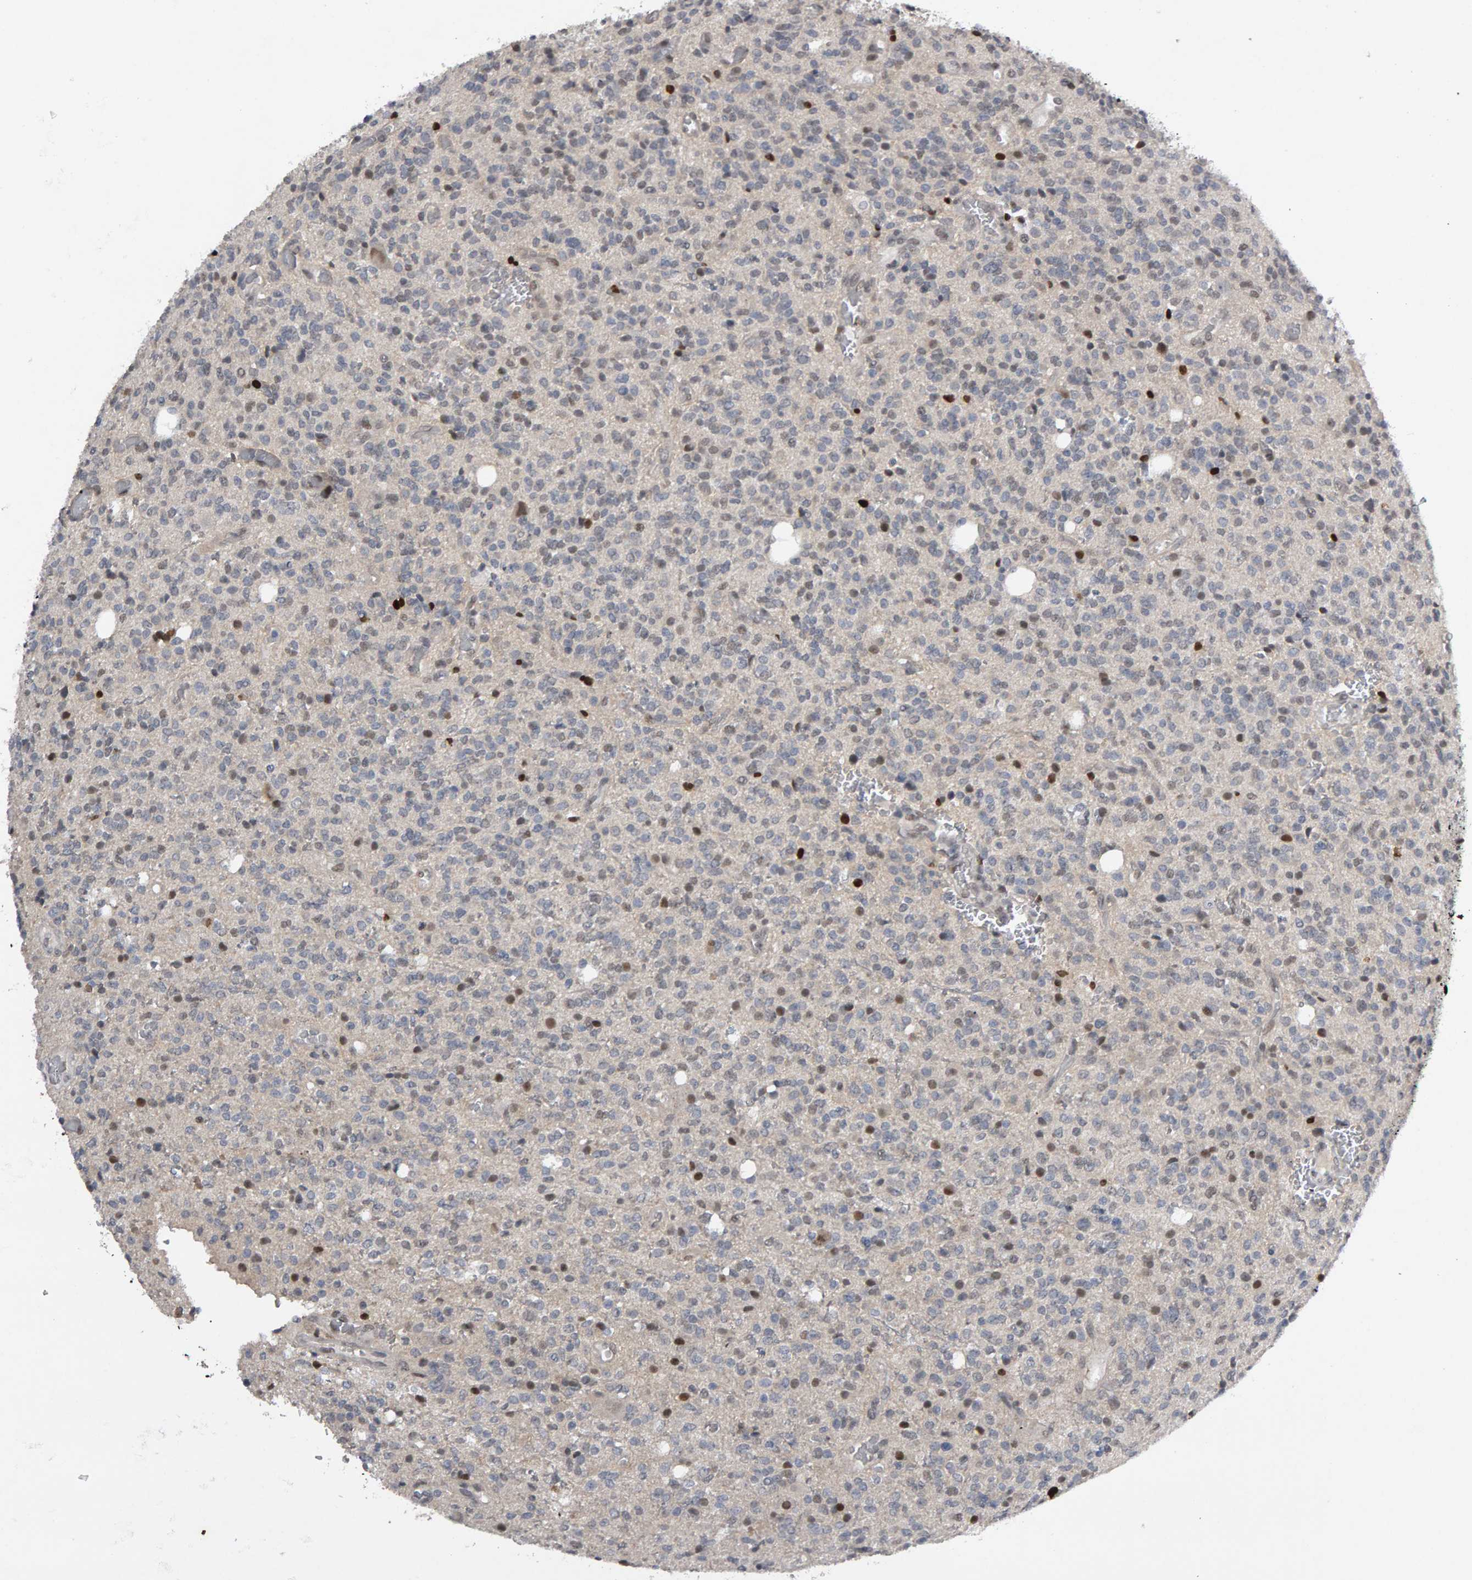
{"staining": {"intensity": "strong", "quantity": "<25%", "location": "nuclear"}, "tissue": "glioma", "cell_type": "Tumor cells", "image_type": "cancer", "snomed": [{"axis": "morphology", "description": "Glioma, malignant, High grade"}, {"axis": "topography", "description": "Brain"}], "caption": "Immunohistochemistry image of neoplastic tissue: malignant high-grade glioma stained using immunohistochemistry (IHC) demonstrates medium levels of strong protein expression localized specifically in the nuclear of tumor cells, appearing as a nuclear brown color.", "gene": "IPO8", "patient": {"sex": "male", "age": 34}}